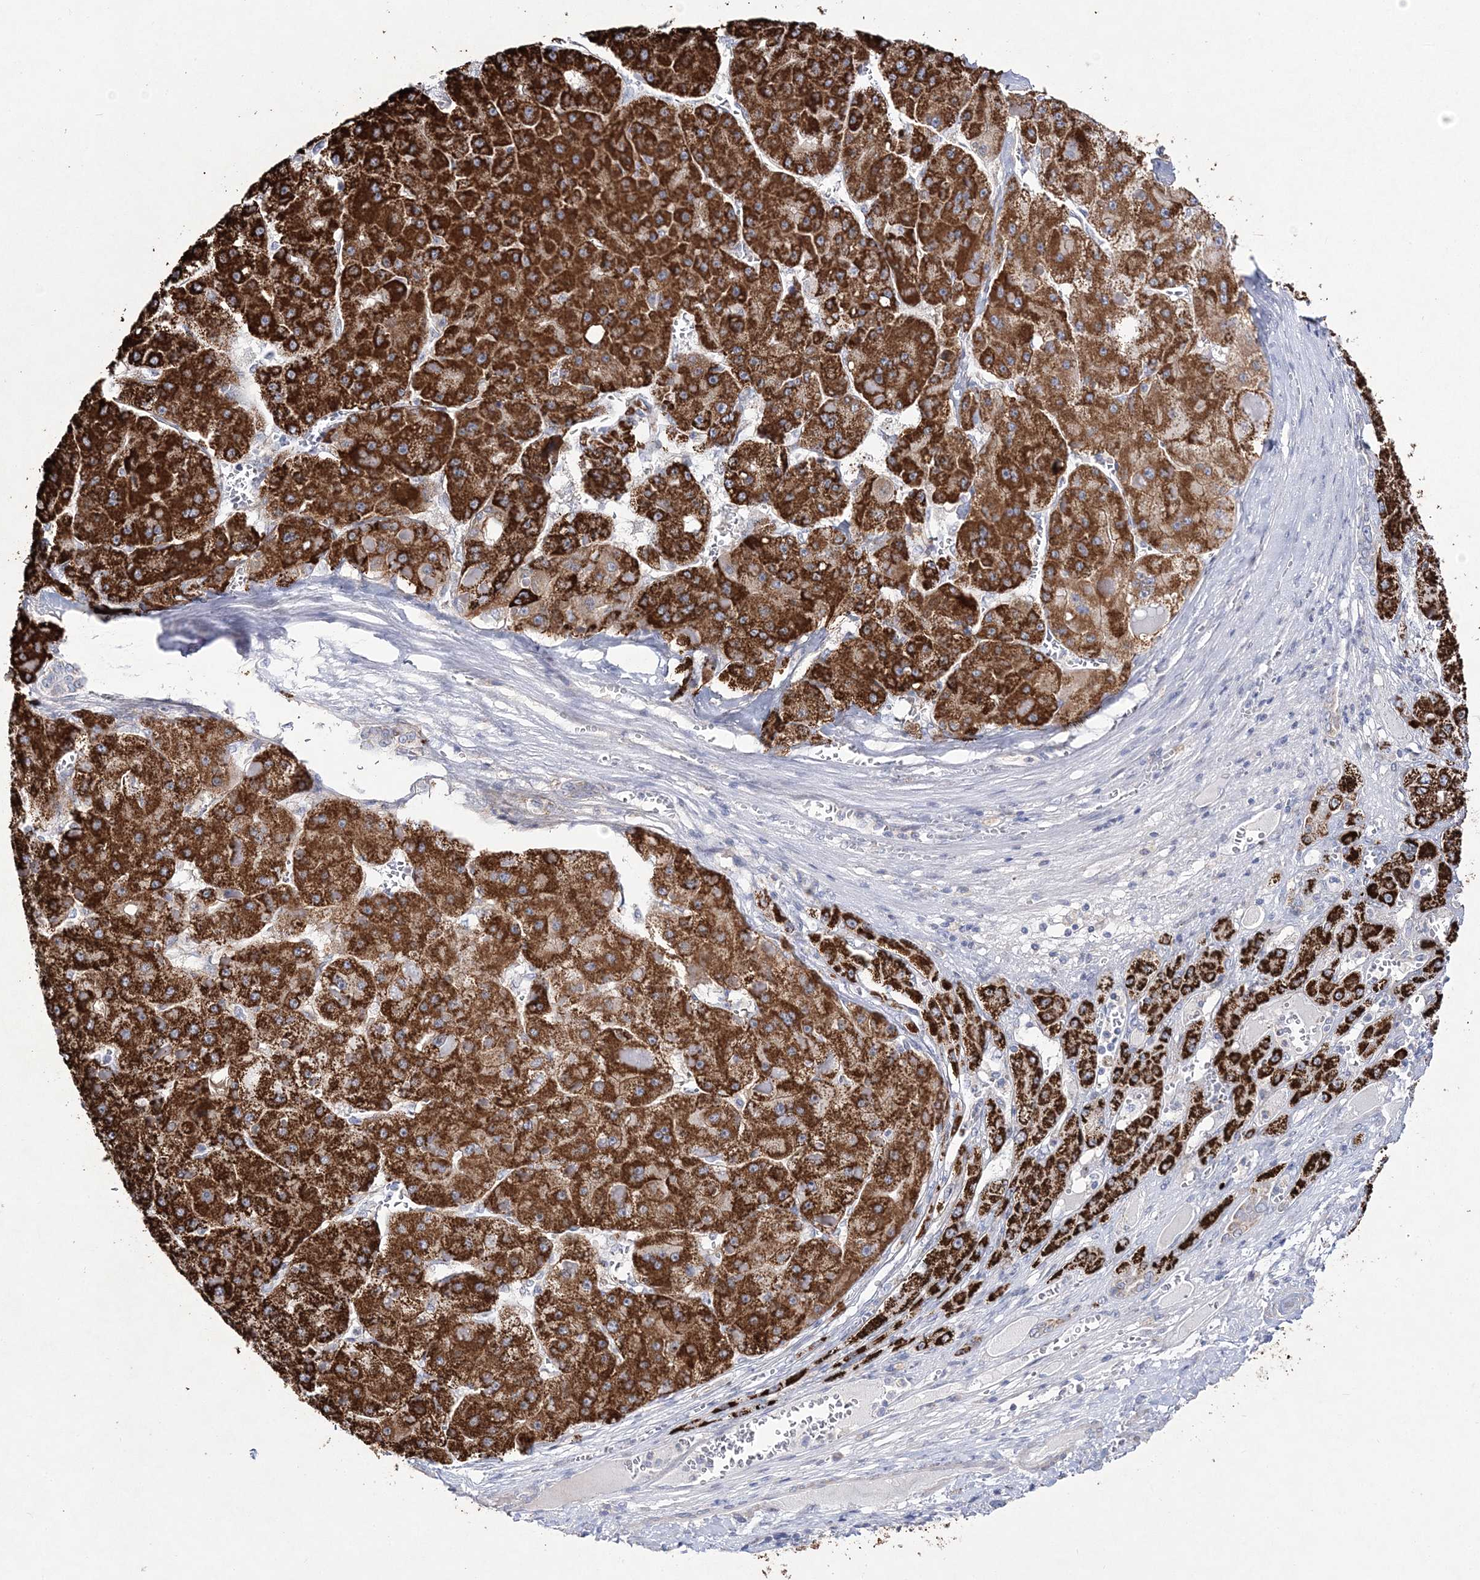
{"staining": {"intensity": "strong", "quantity": ">75%", "location": "cytoplasmic/membranous"}, "tissue": "liver cancer", "cell_type": "Tumor cells", "image_type": "cancer", "snomed": [{"axis": "morphology", "description": "Carcinoma, Hepatocellular, NOS"}, {"axis": "topography", "description": "Liver"}], "caption": "Hepatocellular carcinoma (liver) stained with a brown dye demonstrates strong cytoplasmic/membranous positive staining in approximately >75% of tumor cells.", "gene": "ANO1", "patient": {"sex": "female", "age": 73}}